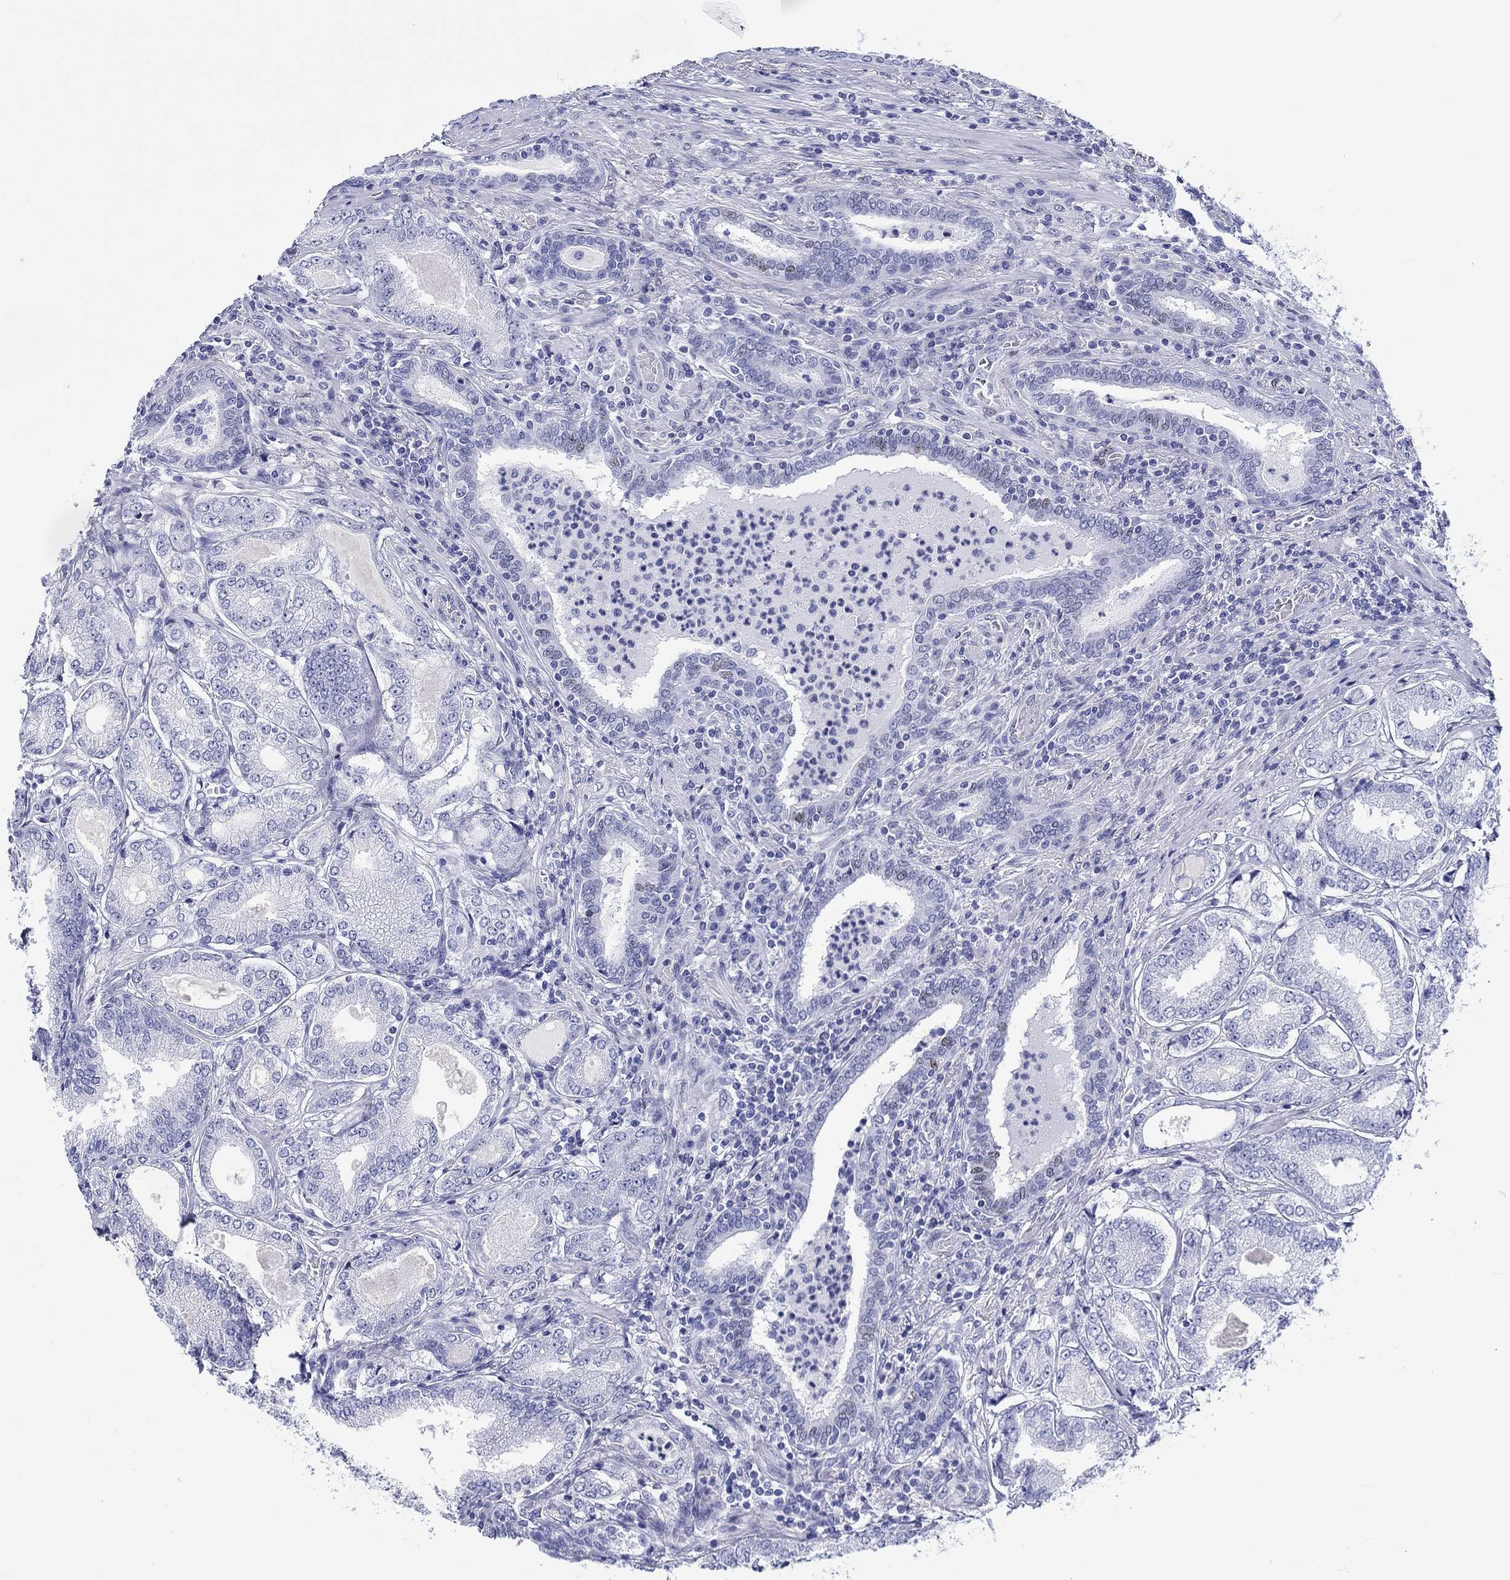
{"staining": {"intensity": "weak", "quantity": "<25%", "location": "nuclear"}, "tissue": "prostate cancer", "cell_type": "Tumor cells", "image_type": "cancer", "snomed": [{"axis": "morphology", "description": "Adenocarcinoma, NOS"}, {"axis": "topography", "description": "Prostate"}], "caption": "DAB (3,3'-diaminobenzidine) immunohistochemical staining of human adenocarcinoma (prostate) shows no significant expression in tumor cells.", "gene": "H1-1", "patient": {"sex": "male", "age": 65}}